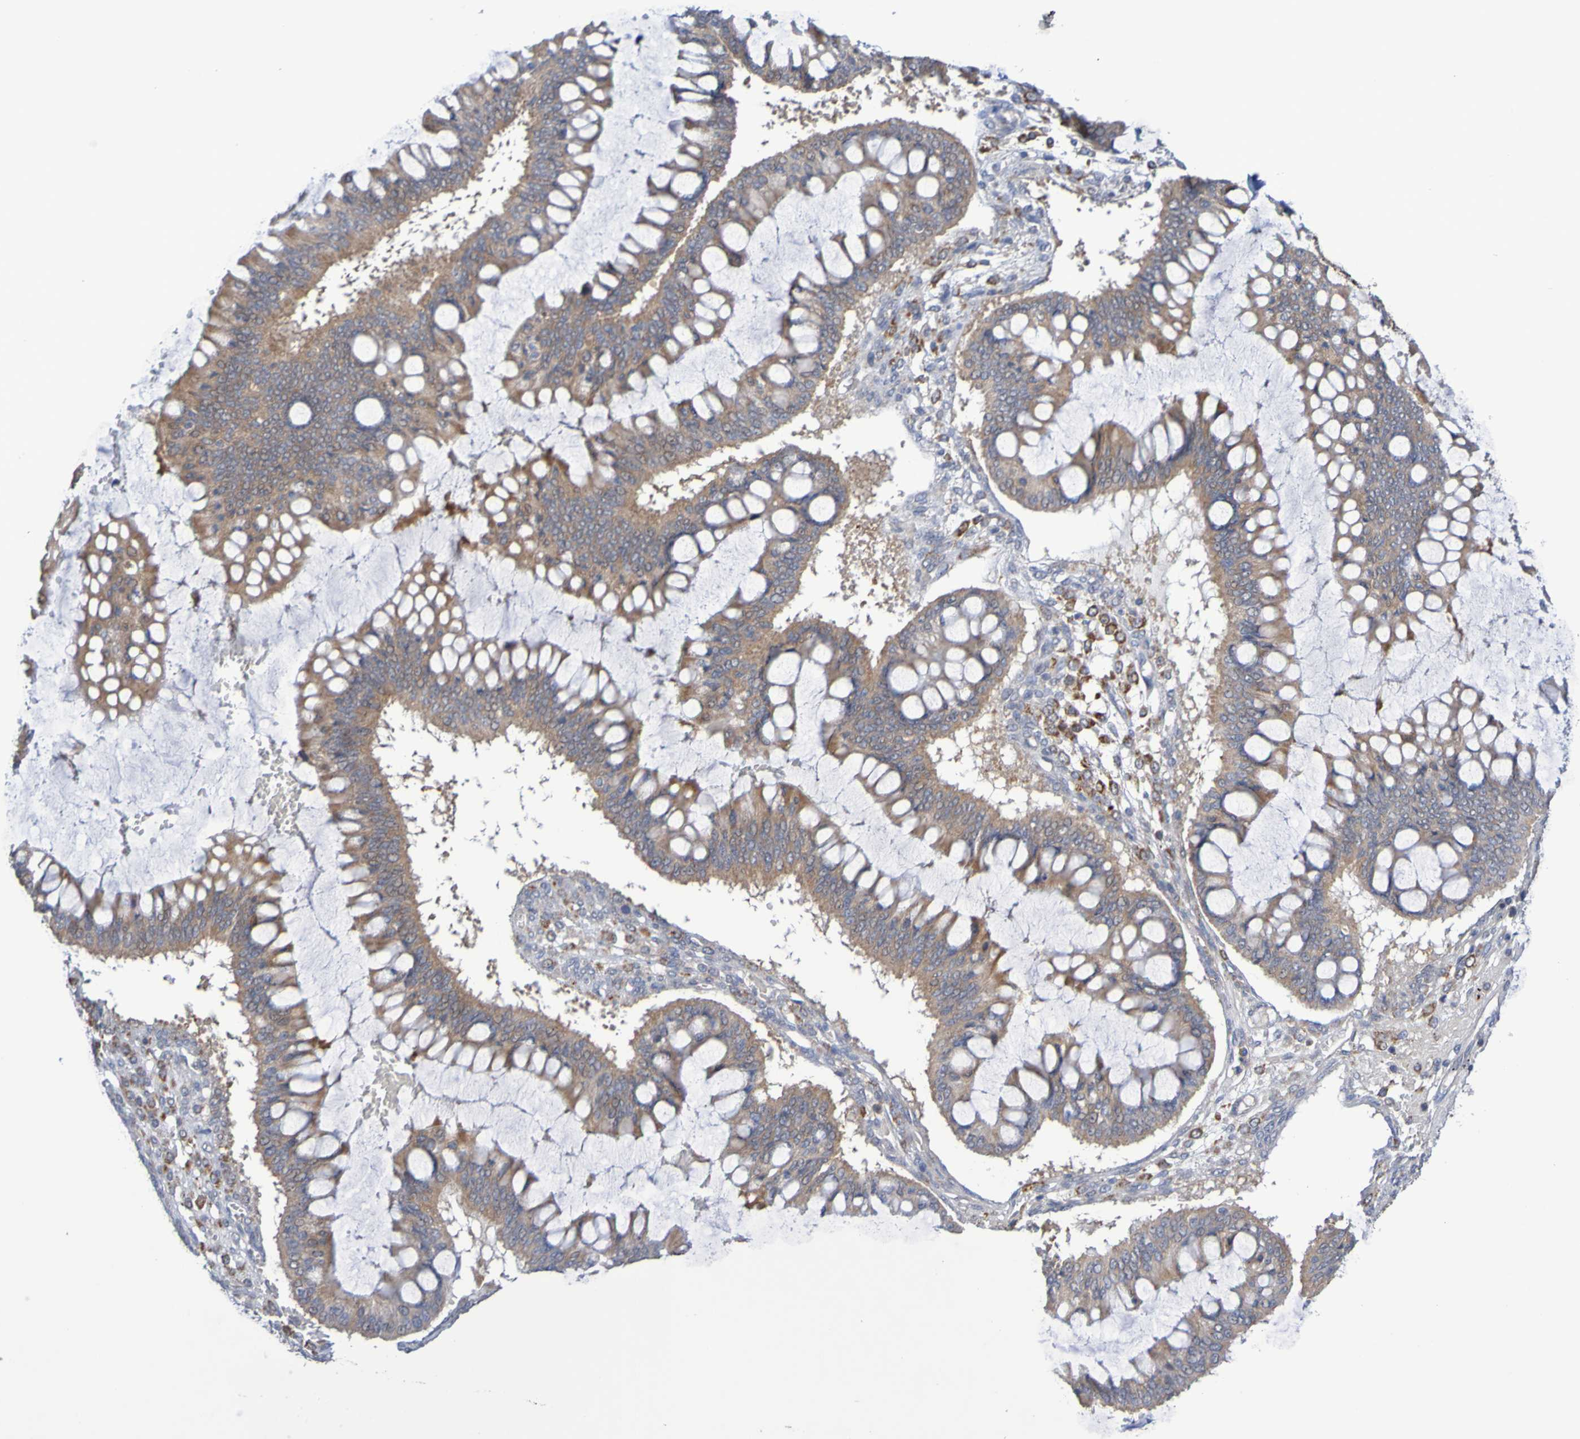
{"staining": {"intensity": "moderate", "quantity": ">75%", "location": "cytoplasmic/membranous"}, "tissue": "ovarian cancer", "cell_type": "Tumor cells", "image_type": "cancer", "snomed": [{"axis": "morphology", "description": "Cystadenocarcinoma, mucinous, NOS"}, {"axis": "topography", "description": "Ovary"}], "caption": "Immunohistochemical staining of human ovarian mucinous cystadenocarcinoma reveals moderate cytoplasmic/membranous protein expression in about >75% of tumor cells.", "gene": "C3orf18", "patient": {"sex": "female", "age": 73}}